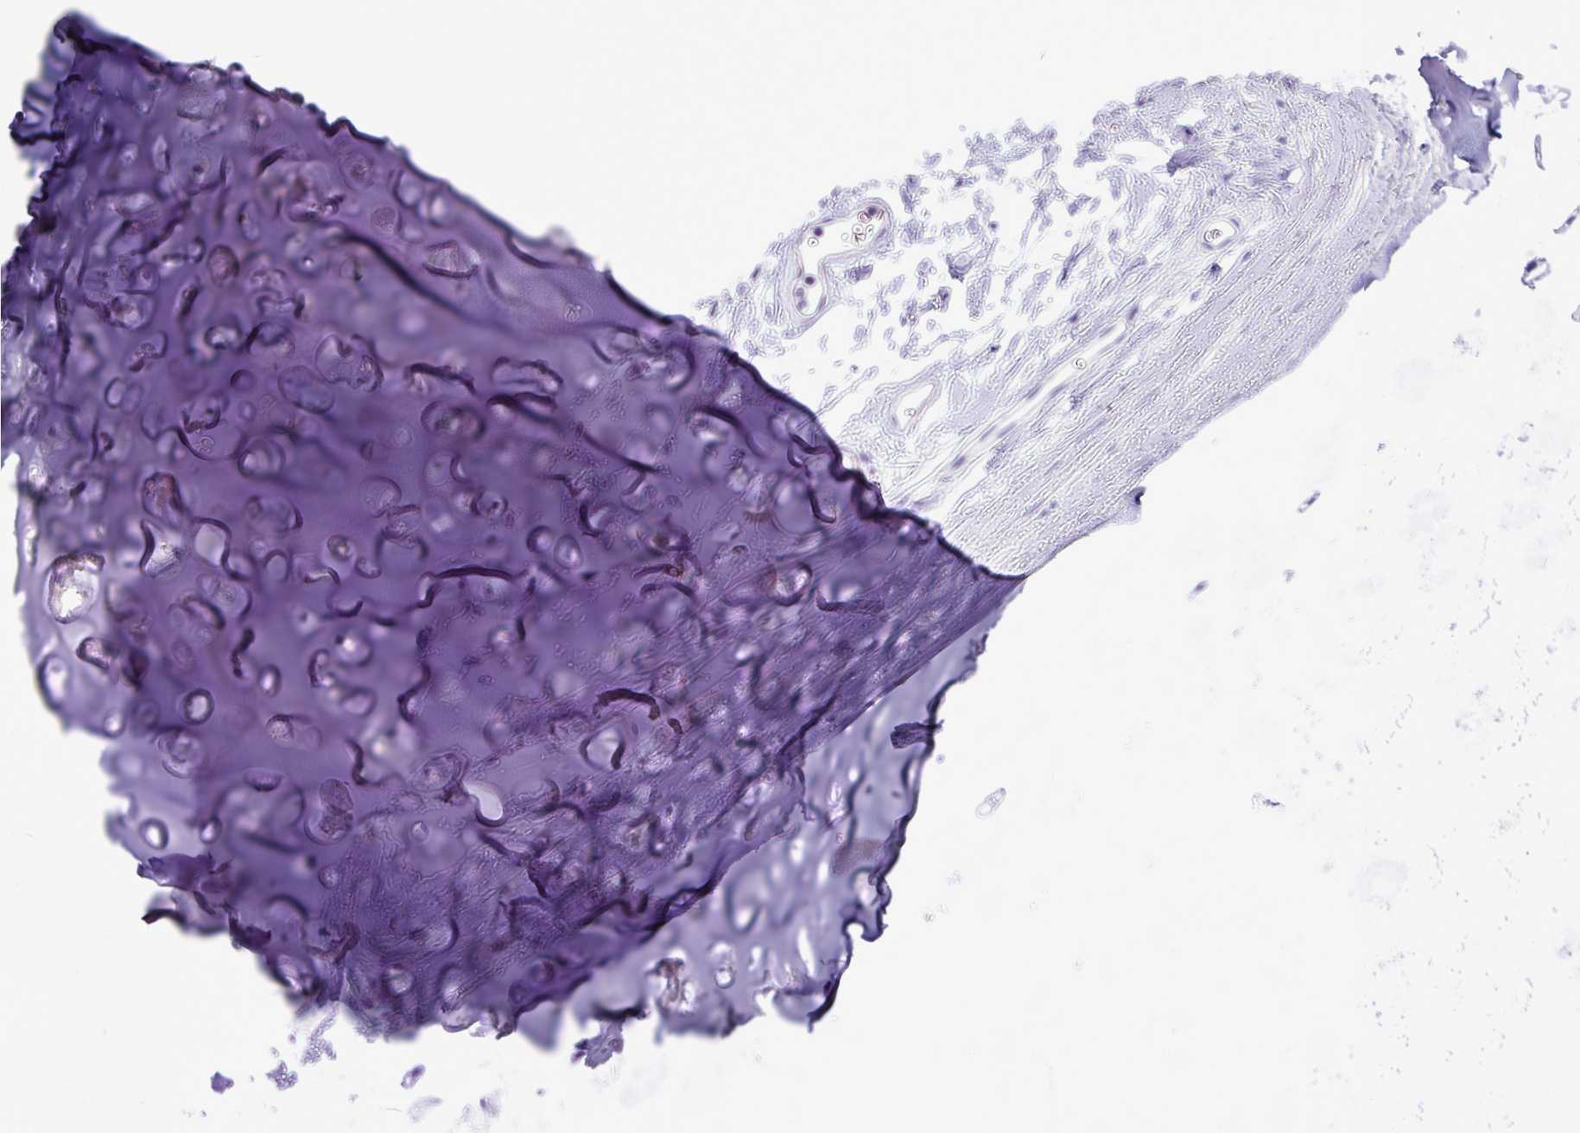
{"staining": {"intensity": "negative", "quantity": "none", "location": "none"}, "tissue": "adipose tissue", "cell_type": "Adipocytes", "image_type": "normal", "snomed": [{"axis": "morphology", "description": "Normal tissue, NOS"}, {"axis": "topography", "description": "Lymph node"}, {"axis": "topography", "description": "Cartilage tissue"}, {"axis": "topography", "description": "Bronchus"}], "caption": "A high-resolution micrograph shows IHC staining of unremarkable adipose tissue, which demonstrates no significant positivity in adipocytes.", "gene": "ZNF334", "patient": {"sex": "female", "age": 70}}